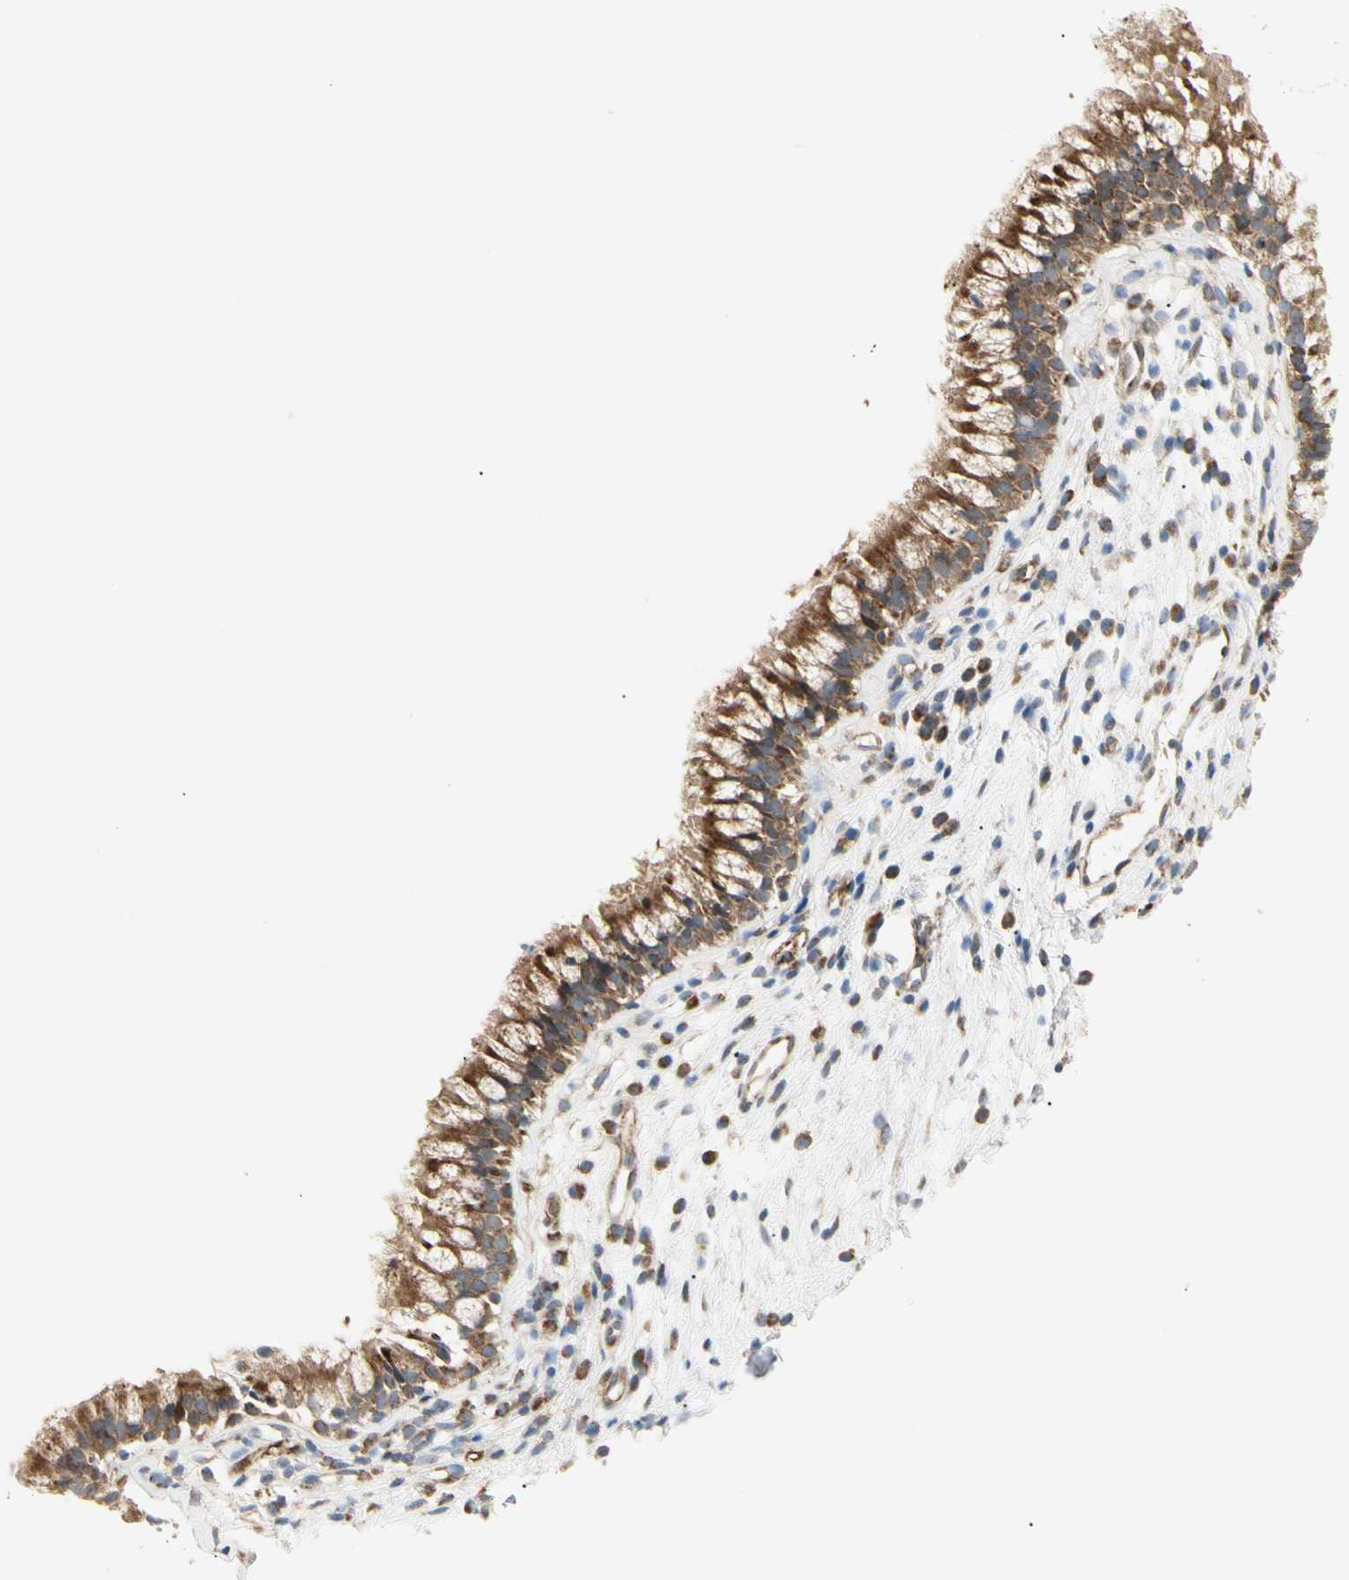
{"staining": {"intensity": "strong", "quantity": ">75%", "location": "cytoplasmic/membranous"}, "tissue": "nasopharynx", "cell_type": "Respiratory epithelial cells", "image_type": "normal", "snomed": [{"axis": "morphology", "description": "Normal tissue, NOS"}, {"axis": "topography", "description": "Nasopharynx"}], "caption": "An image showing strong cytoplasmic/membranous expression in approximately >75% of respiratory epithelial cells in normal nasopharynx, as visualized by brown immunohistochemical staining.", "gene": "TBC1D10A", "patient": {"sex": "male", "age": 21}}